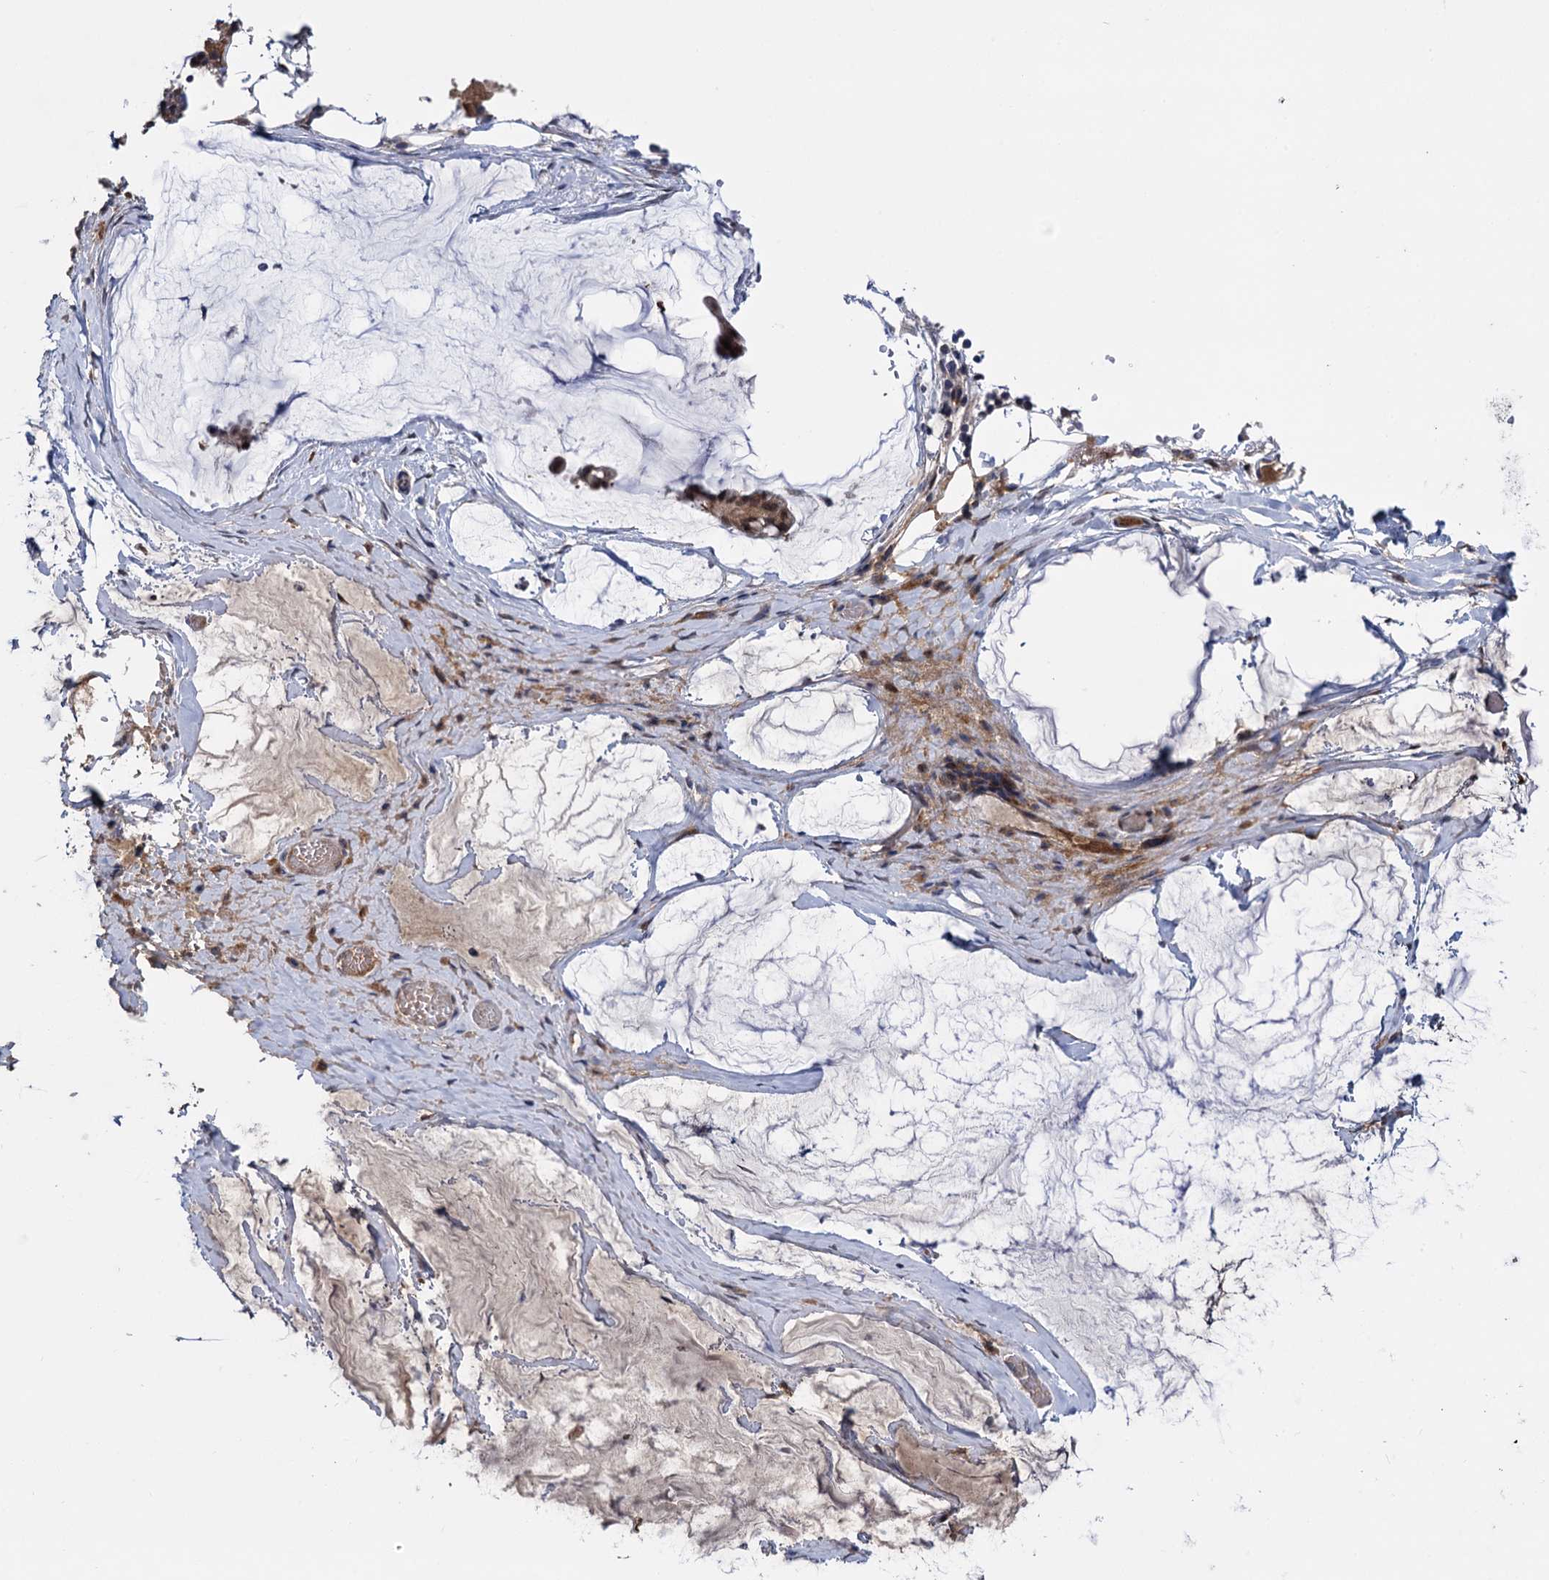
{"staining": {"intensity": "weak", "quantity": "25%-75%", "location": "cytoplasmic/membranous,nuclear"}, "tissue": "ovarian cancer", "cell_type": "Tumor cells", "image_type": "cancer", "snomed": [{"axis": "morphology", "description": "Cystadenocarcinoma, mucinous, NOS"}, {"axis": "topography", "description": "Ovary"}], "caption": "Immunohistochemistry photomicrograph of ovarian cancer (mucinous cystadenocarcinoma) stained for a protein (brown), which displays low levels of weak cytoplasmic/membranous and nuclear staining in about 25%-75% of tumor cells.", "gene": "GLO1", "patient": {"sex": "female", "age": 73}}